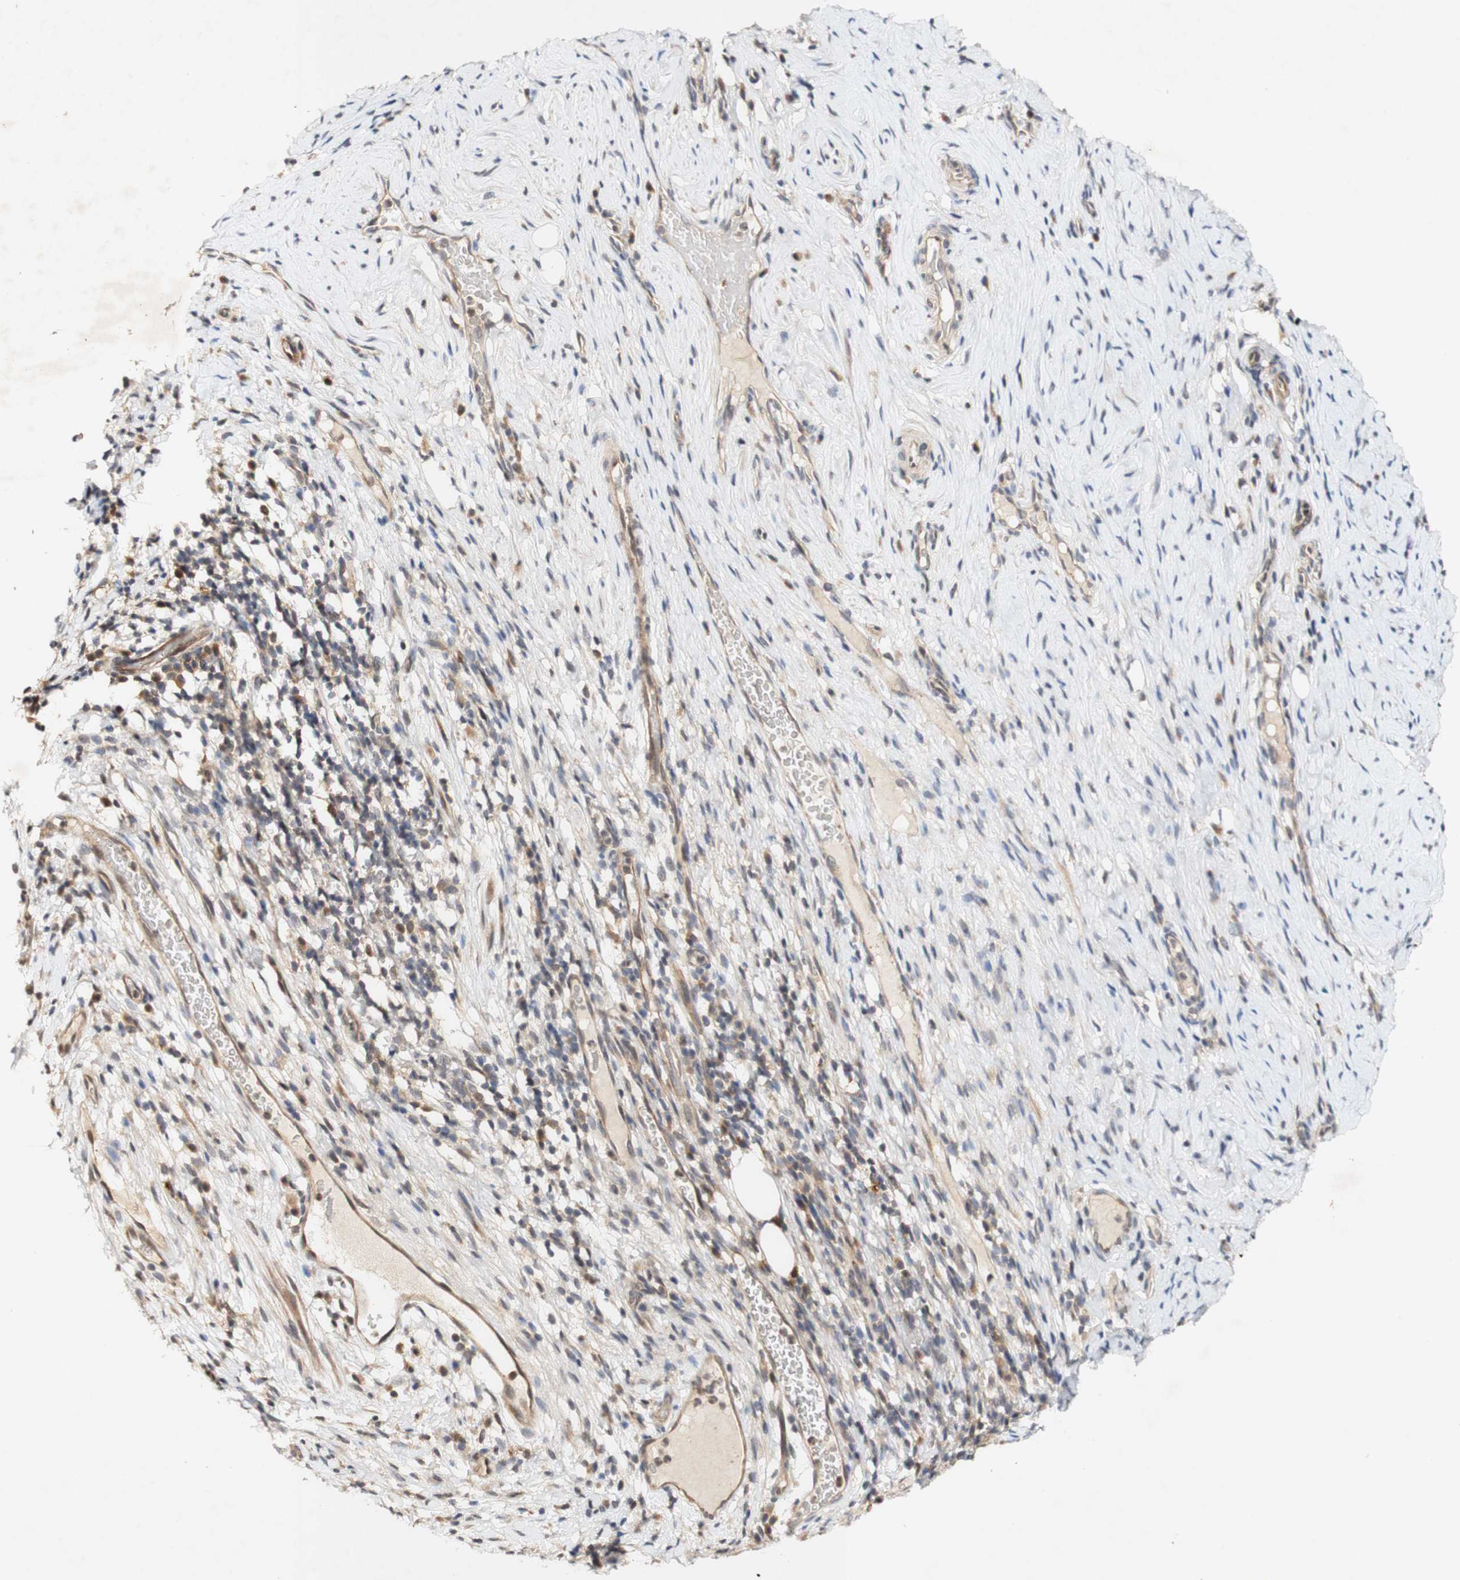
{"staining": {"intensity": "moderate", "quantity": ">75%", "location": "cytoplasmic/membranous"}, "tissue": "cervical cancer", "cell_type": "Tumor cells", "image_type": "cancer", "snomed": [{"axis": "morphology", "description": "Squamous cell carcinoma, NOS"}, {"axis": "topography", "description": "Cervix"}], "caption": "Brown immunohistochemical staining in human cervical squamous cell carcinoma exhibits moderate cytoplasmic/membranous expression in about >75% of tumor cells.", "gene": "PIN1", "patient": {"sex": "female", "age": 51}}